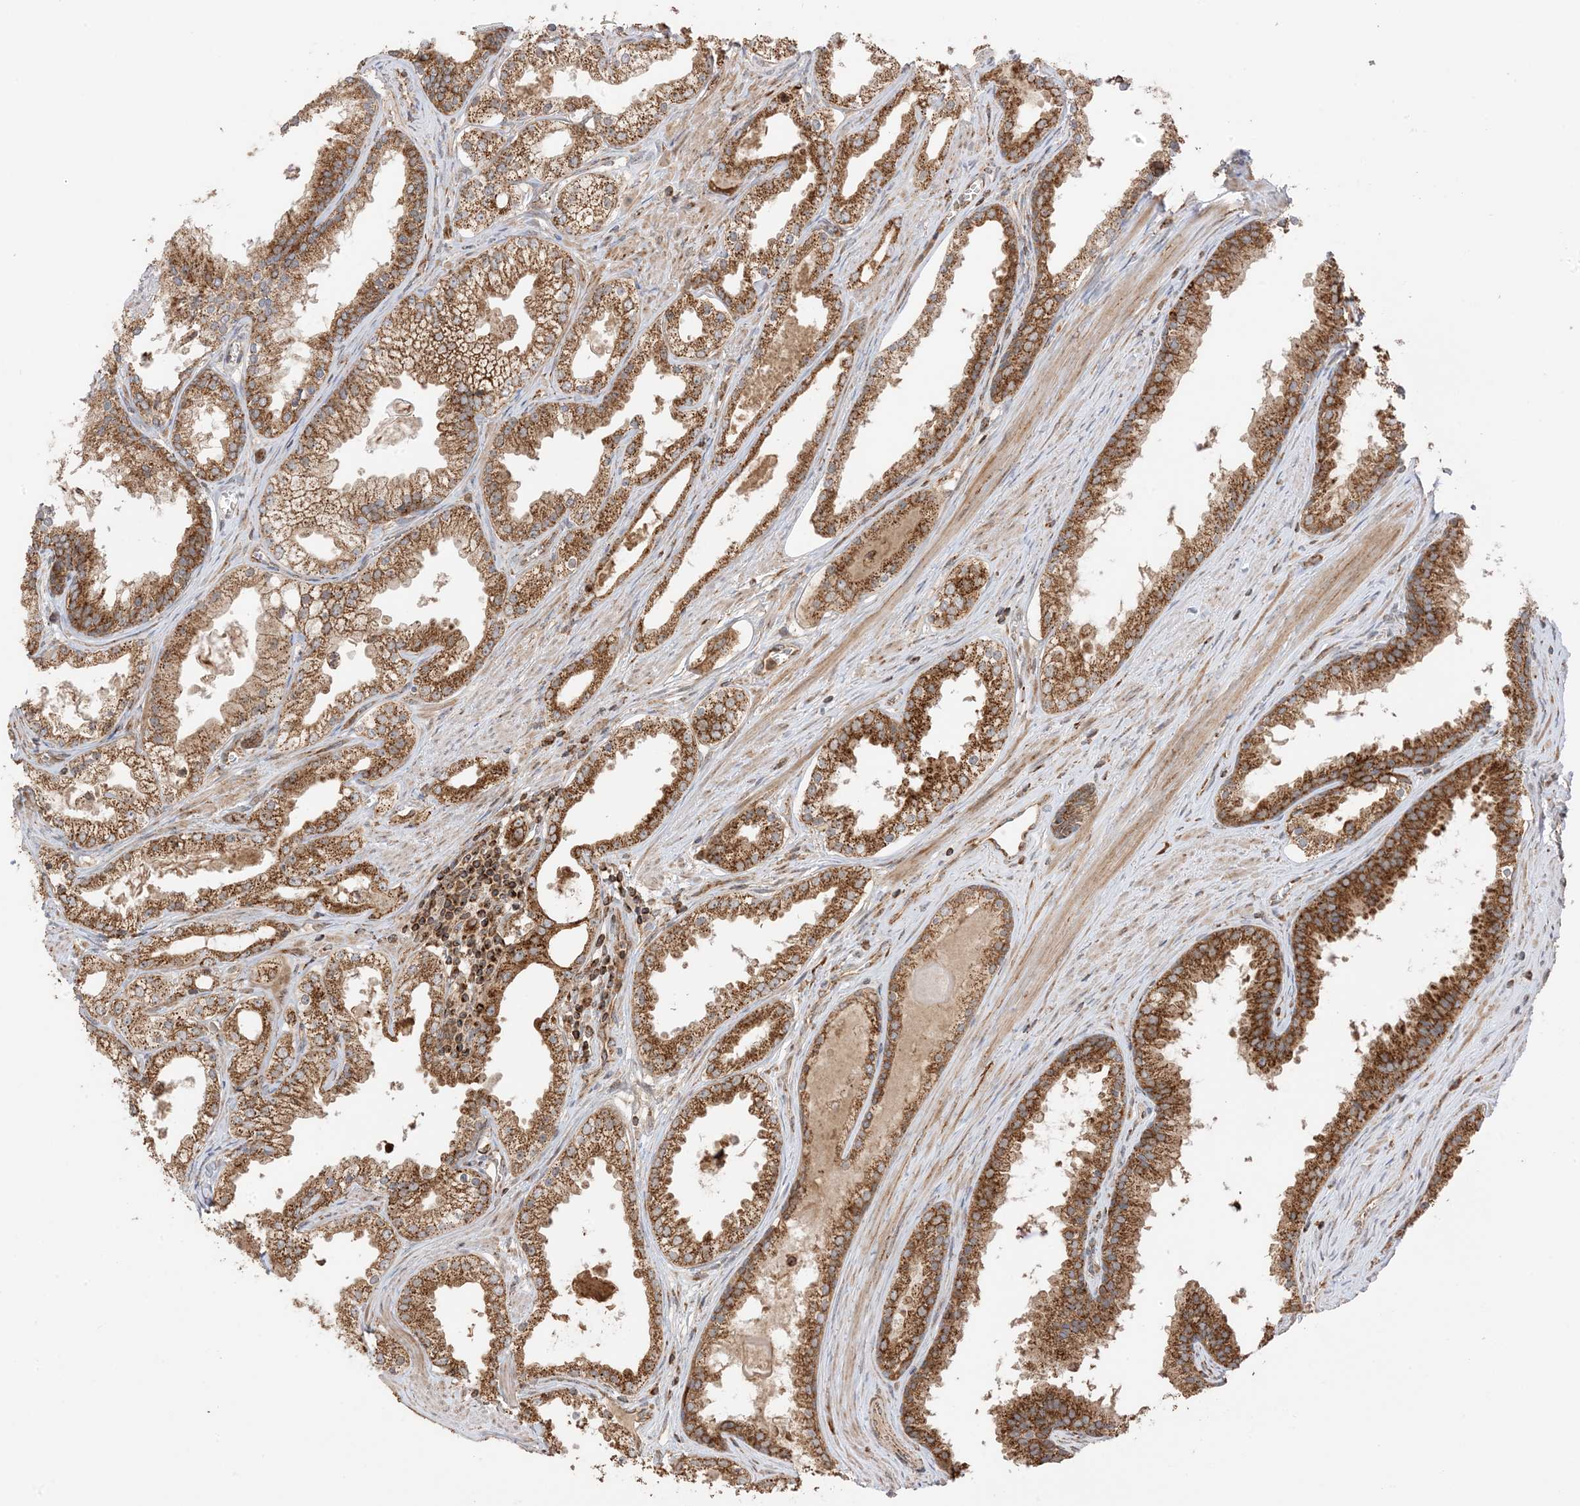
{"staining": {"intensity": "strong", "quantity": ">75%", "location": "cytoplasmic/membranous"}, "tissue": "prostate cancer", "cell_type": "Tumor cells", "image_type": "cancer", "snomed": [{"axis": "morphology", "description": "Adenocarcinoma, High grade"}, {"axis": "topography", "description": "Prostate"}], "caption": "Protein staining displays strong cytoplasmic/membranous expression in approximately >75% of tumor cells in prostate high-grade adenocarcinoma.", "gene": "N4BP3", "patient": {"sex": "male", "age": 68}}